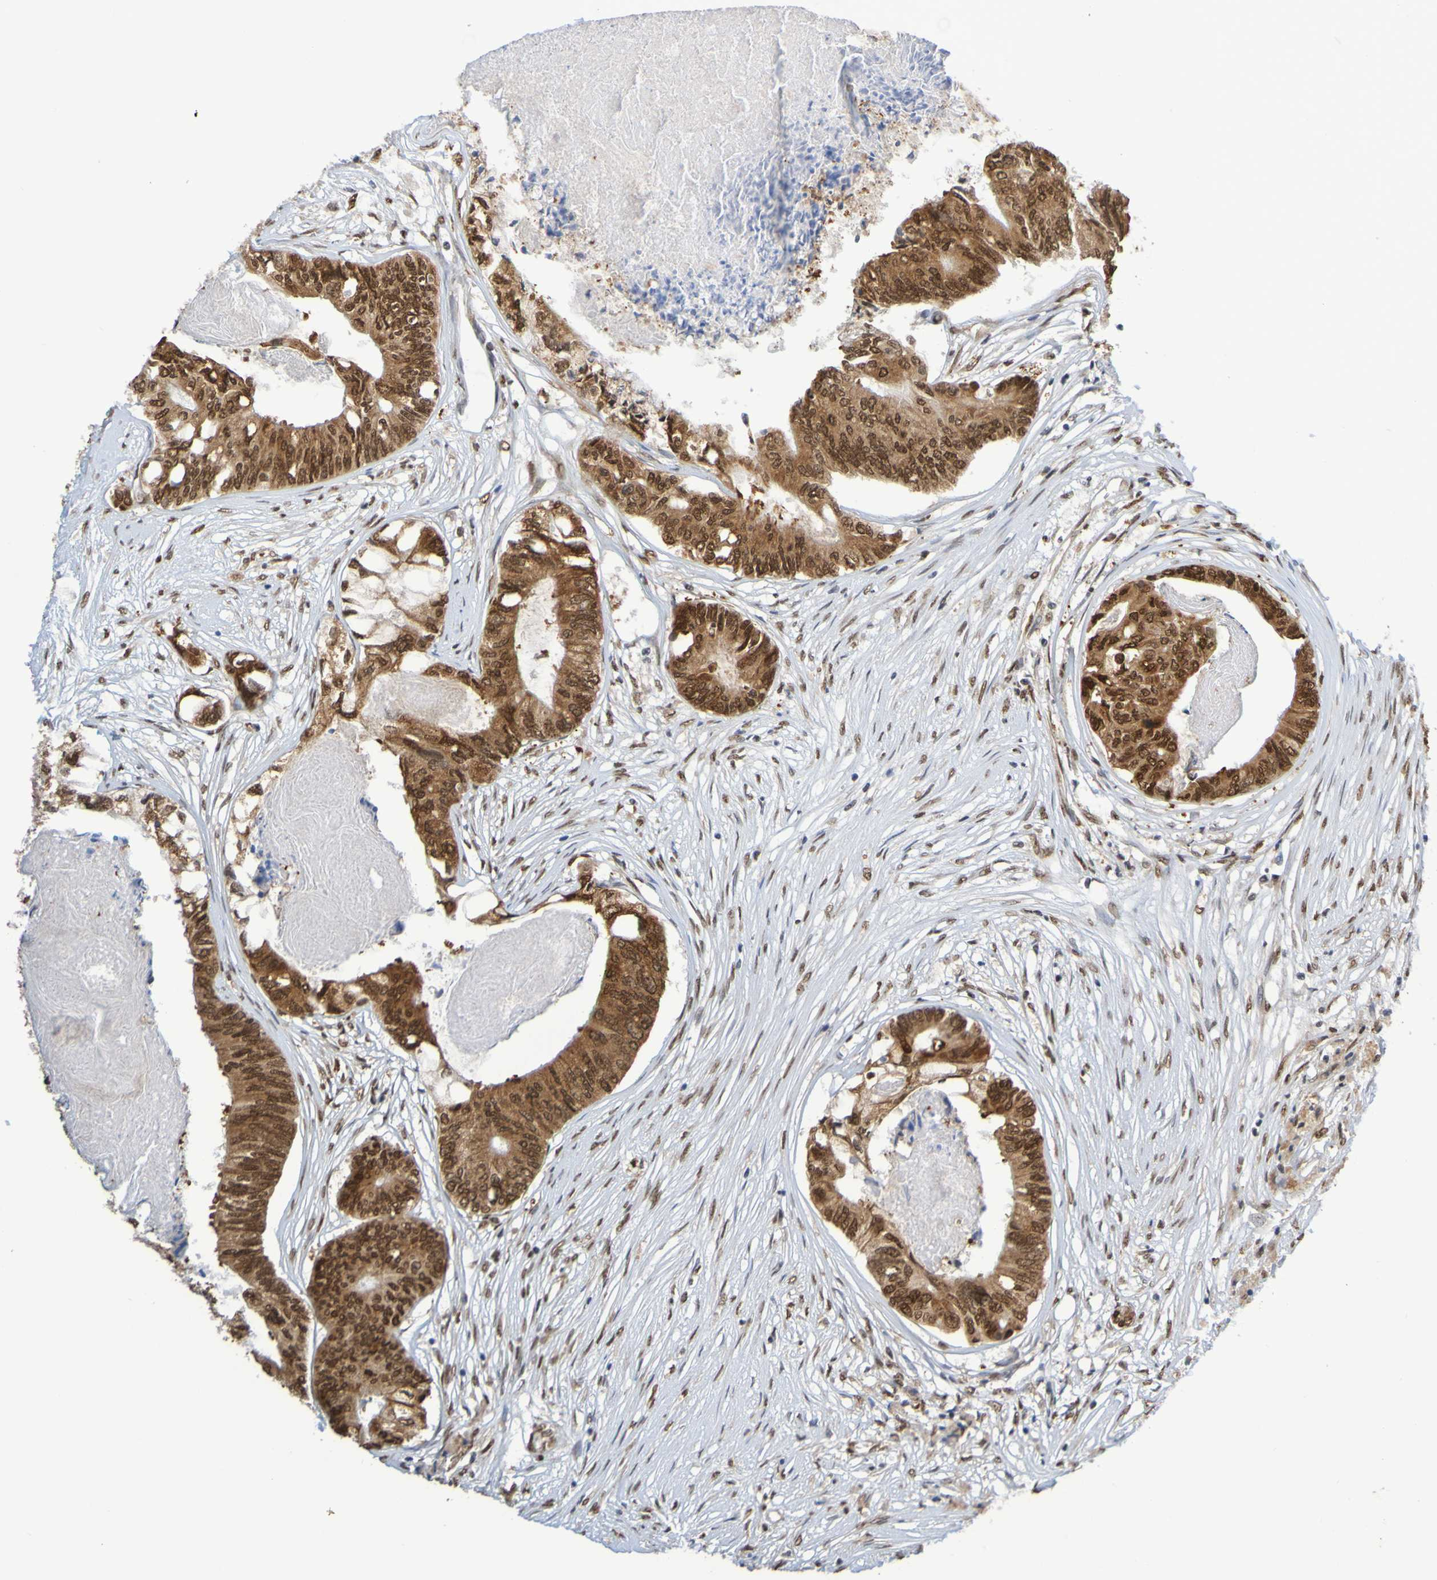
{"staining": {"intensity": "strong", "quantity": ">75%", "location": "nuclear"}, "tissue": "colorectal cancer", "cell_type": "Tumor cells", "image_type": "cancer", "snomed": [{"axis": "morphology", "description": "Adenocarcinoma, NOS"}, {"axis": "topography", "description": "Rectum"}], "caption": "A brown stain labels strong nuclear positivity of a protein in human colorectal adenocarcinoma tumor cells. The staining was performed using DAB, with brown indicating positive protein expression. Nuclei are stained blue with hematoxylin.", "gene": "HDAC2", "patient": {"sex": "male", "age": 63}}